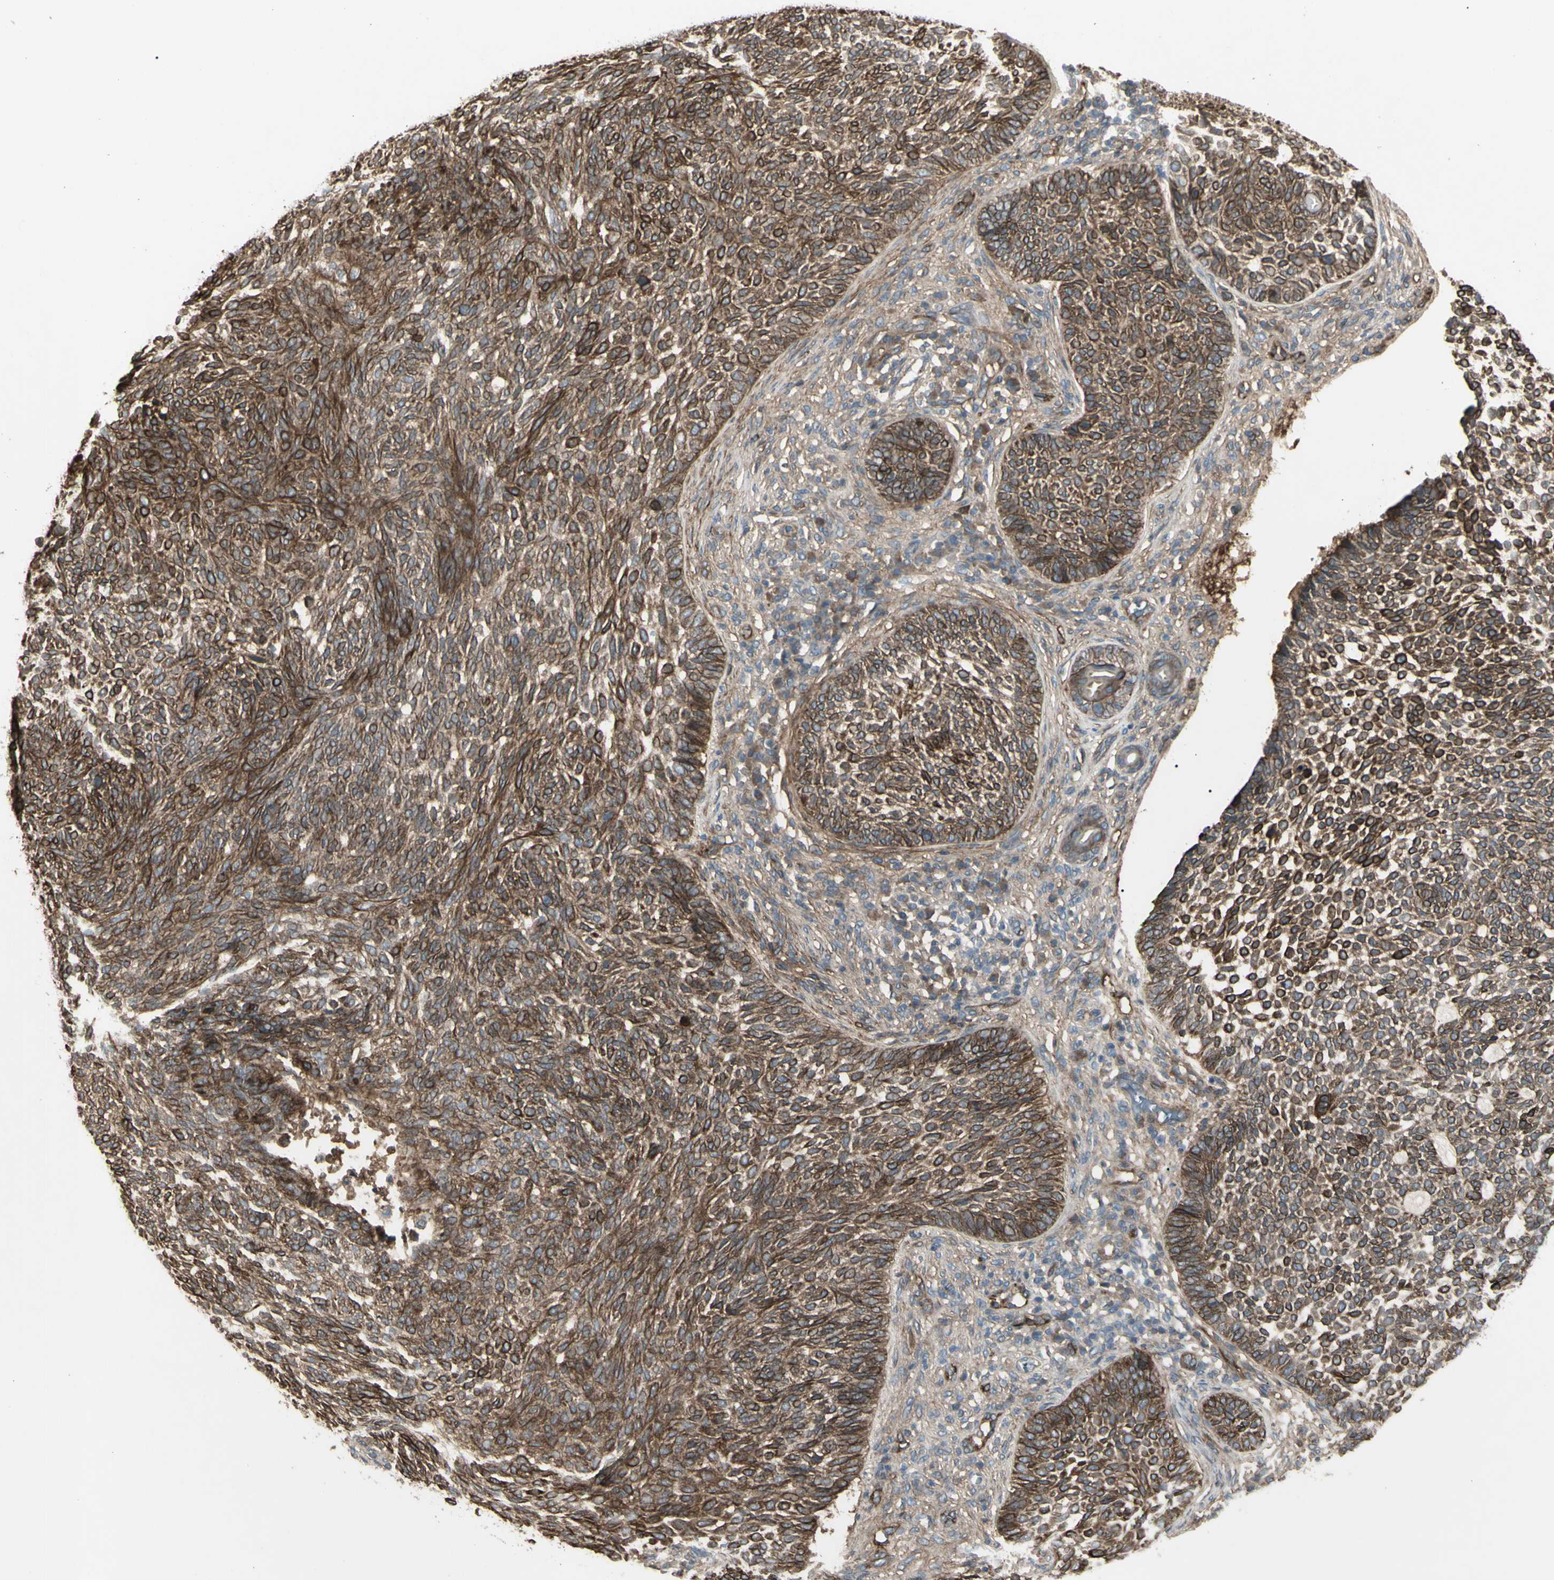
{"staining": {"intensity": "moderate", "quantity": ">75%", "location": "cytoplasmic/membranous"}, "tissue": "skin cancer", "cell_type": "Tumor cells", "image_type": "cancer", "snomed": [{"axis": "morphology", "description": "Basal cell carcinoma"}, {"axis": "topography", "description": "Skin"}], "caption": "Protein staining reveals moderate cytoplasmic/membranous expression in approximately >75% of tumor cells in basal cell carcinoma (skin).", "gene": "CD276", "patient": {"sex": "male", "age": 87}}